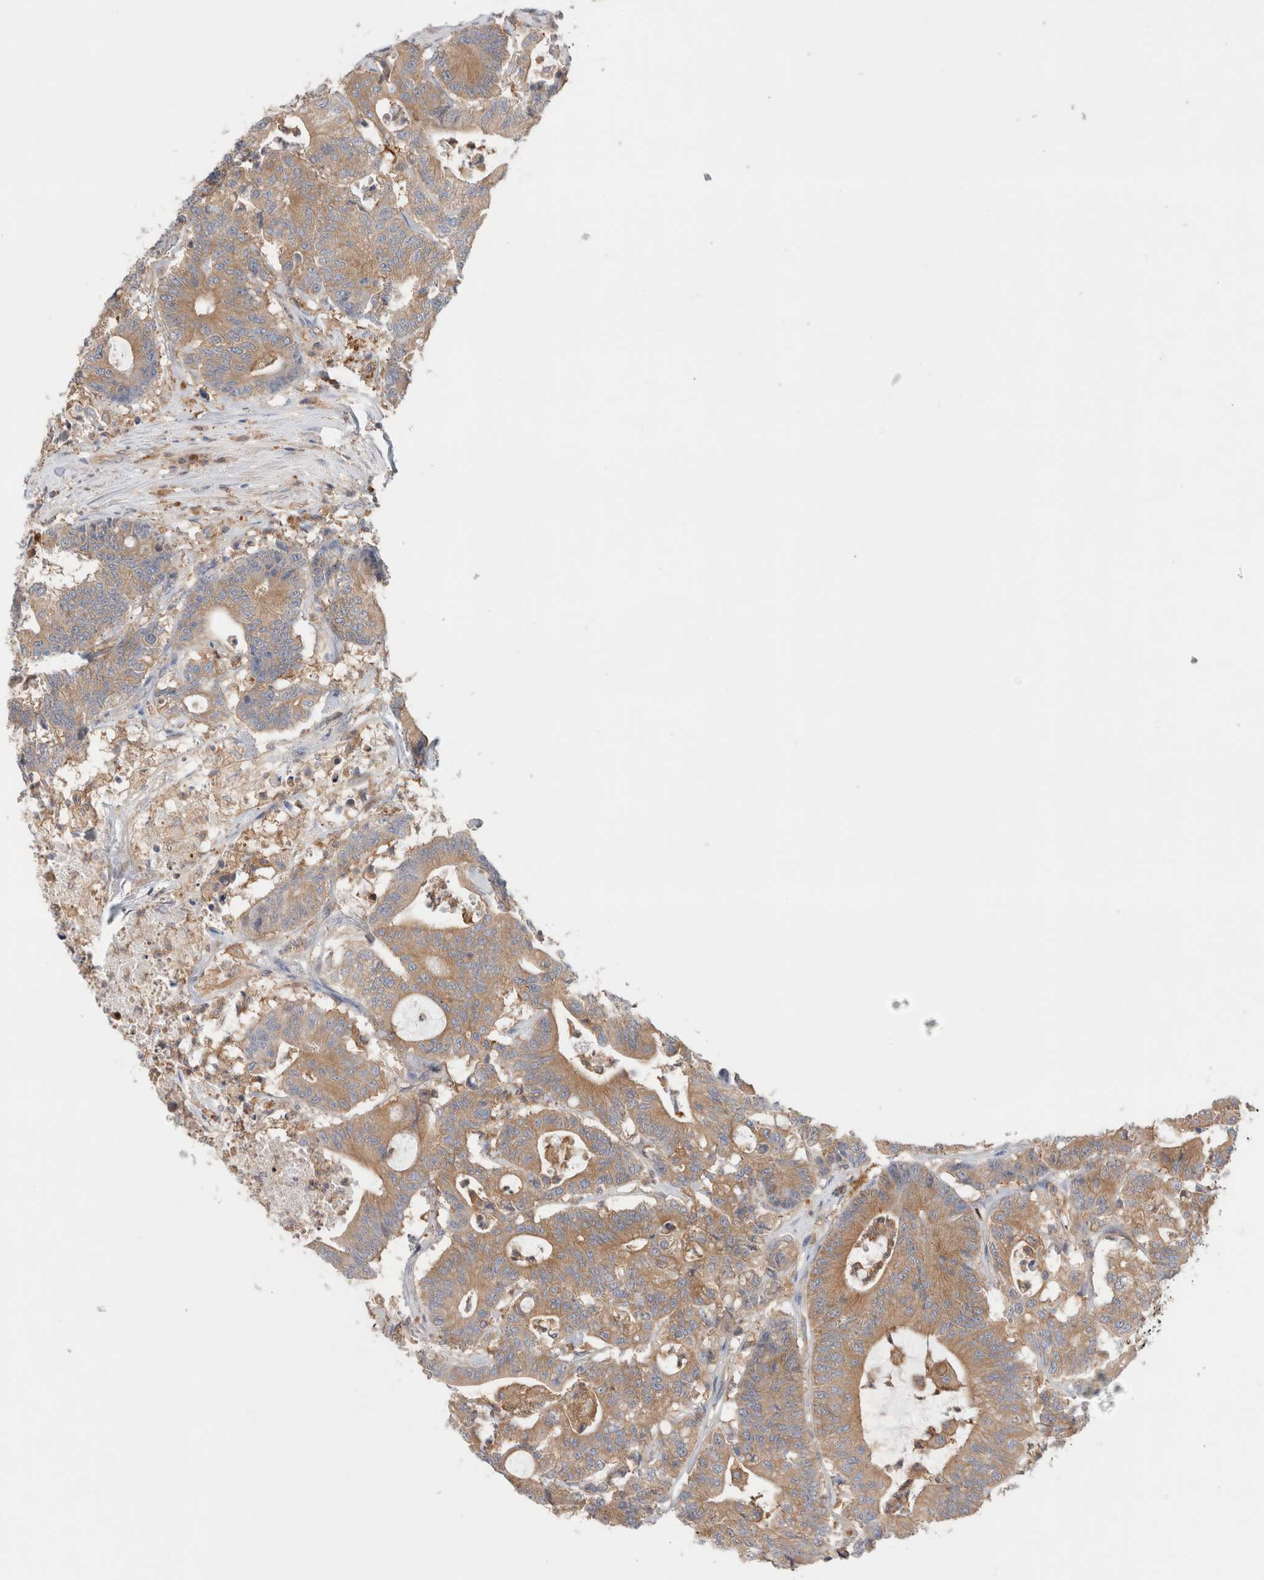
{"staining": {"intensity": "moderate", "quantity": ">75%", "location": "cytoplasmic/membranous"}, "tissue": "colorectal cancer", "cell_type": "Tumor cells", "image_type": "cancer", "snomed": [{"axis": "morphology", "description": "Adenocarcinoma, NOS"}, {"axis": "topography", "description": "Colon"}], "caption": "Approximately >75% of tumor cells in human colorectal adenocarcinoma reveal moderate cytoplasmic/membranous protein positivity as visualized by brown immunohistochemical staining.", "gene": "KLHL14", "patient": {"sex": "female", "age": 84}}